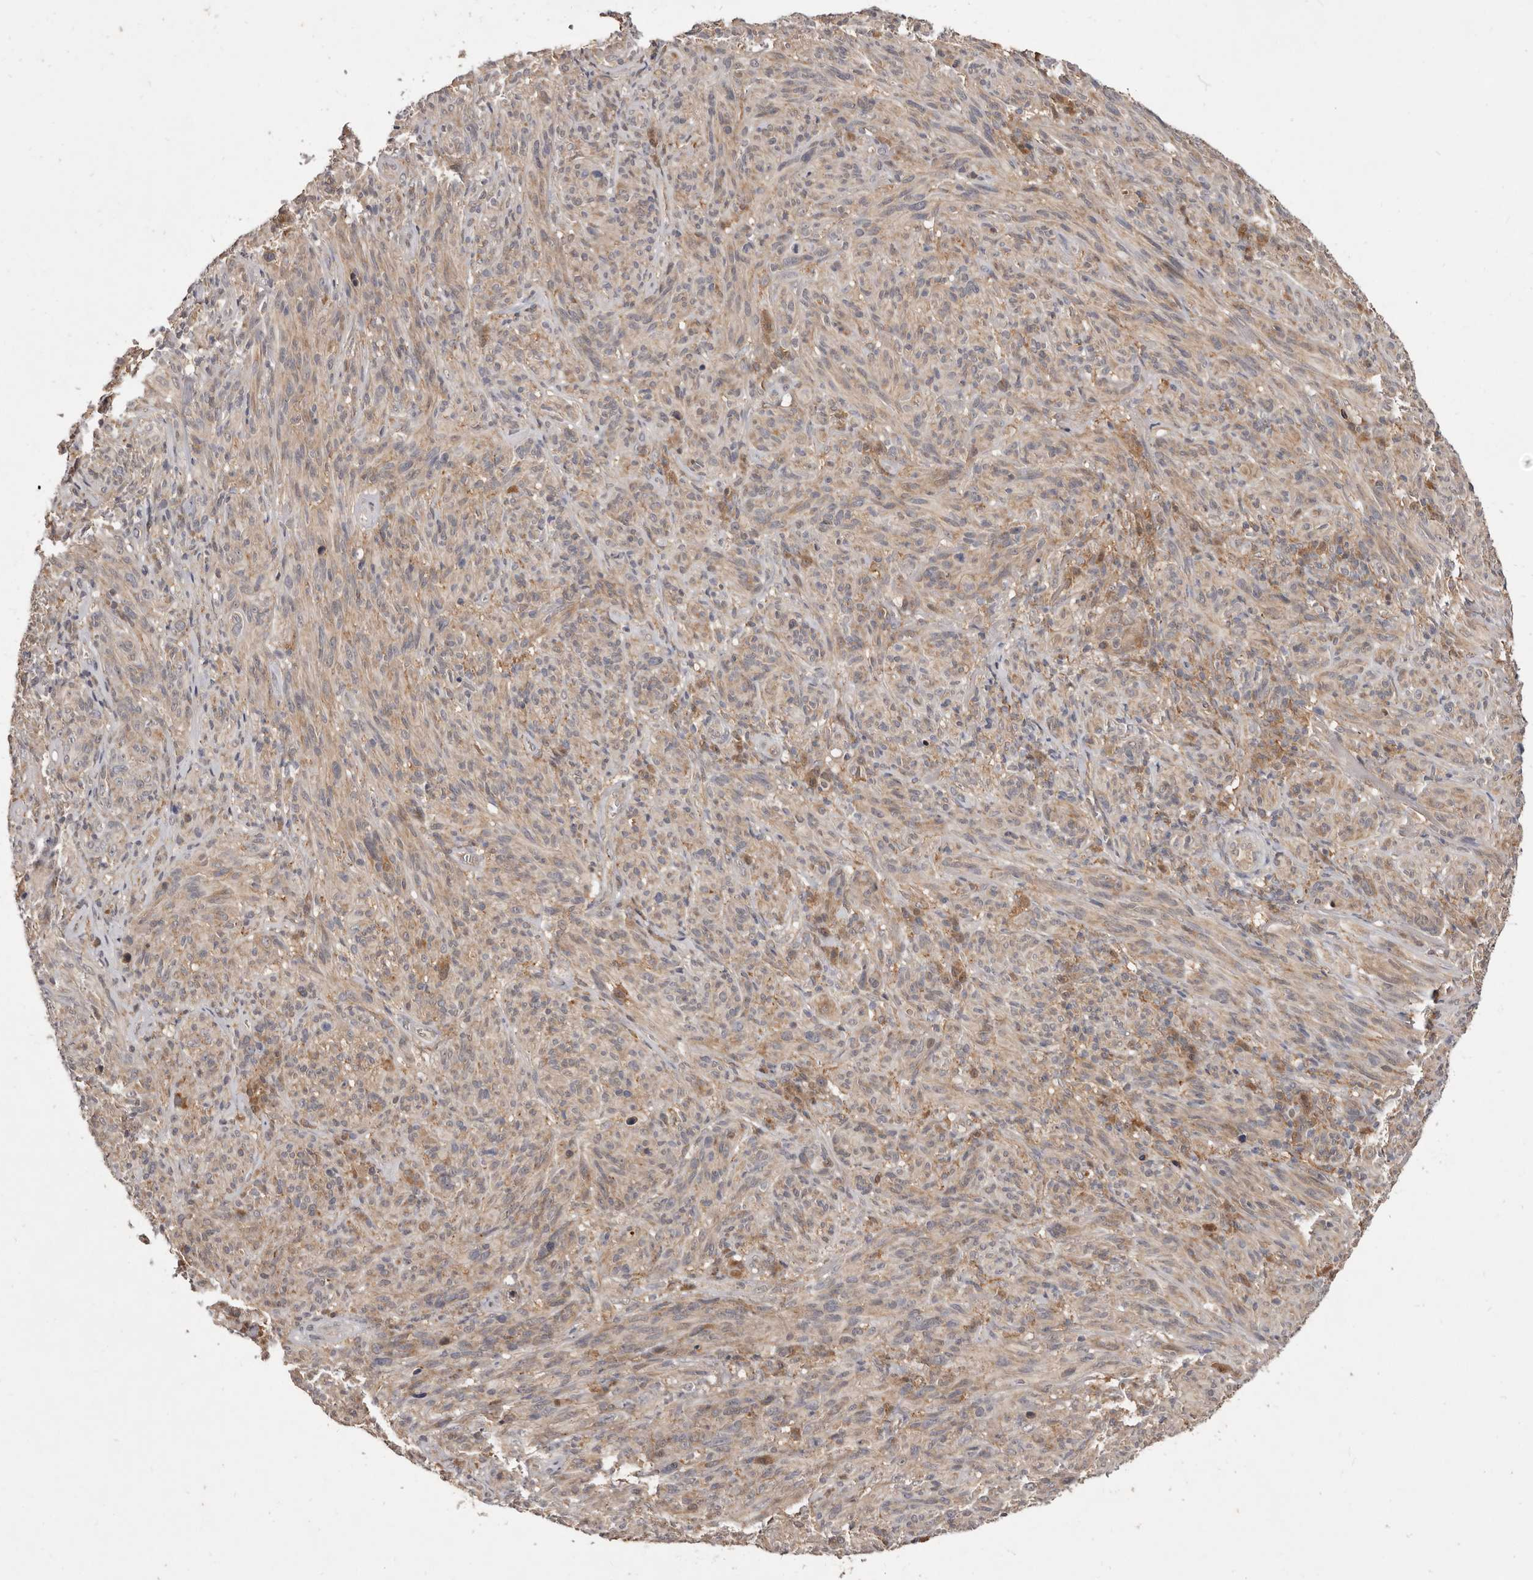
{"staining": {"intensity": "weak", "quantity": "25%-75%", "location": "cytoplasmic/membranous"}, "tissue": "melanoma", "cell_type": "Tumor cells", "image_type": "cancer", "snomed": [{"axis": "morphology", "description": "Malignant melanoma, NOS"}, {"axis": "topography", "description": "Skin of head"}], "caption": "Melanoma was stained to show a protein in brown. There is low levels of weak cytoplasmic/membranous positivity in about 25%-75% of tumor cells.", "gene": "INAVA", "patient": {"sex": "male", "age": 96}}